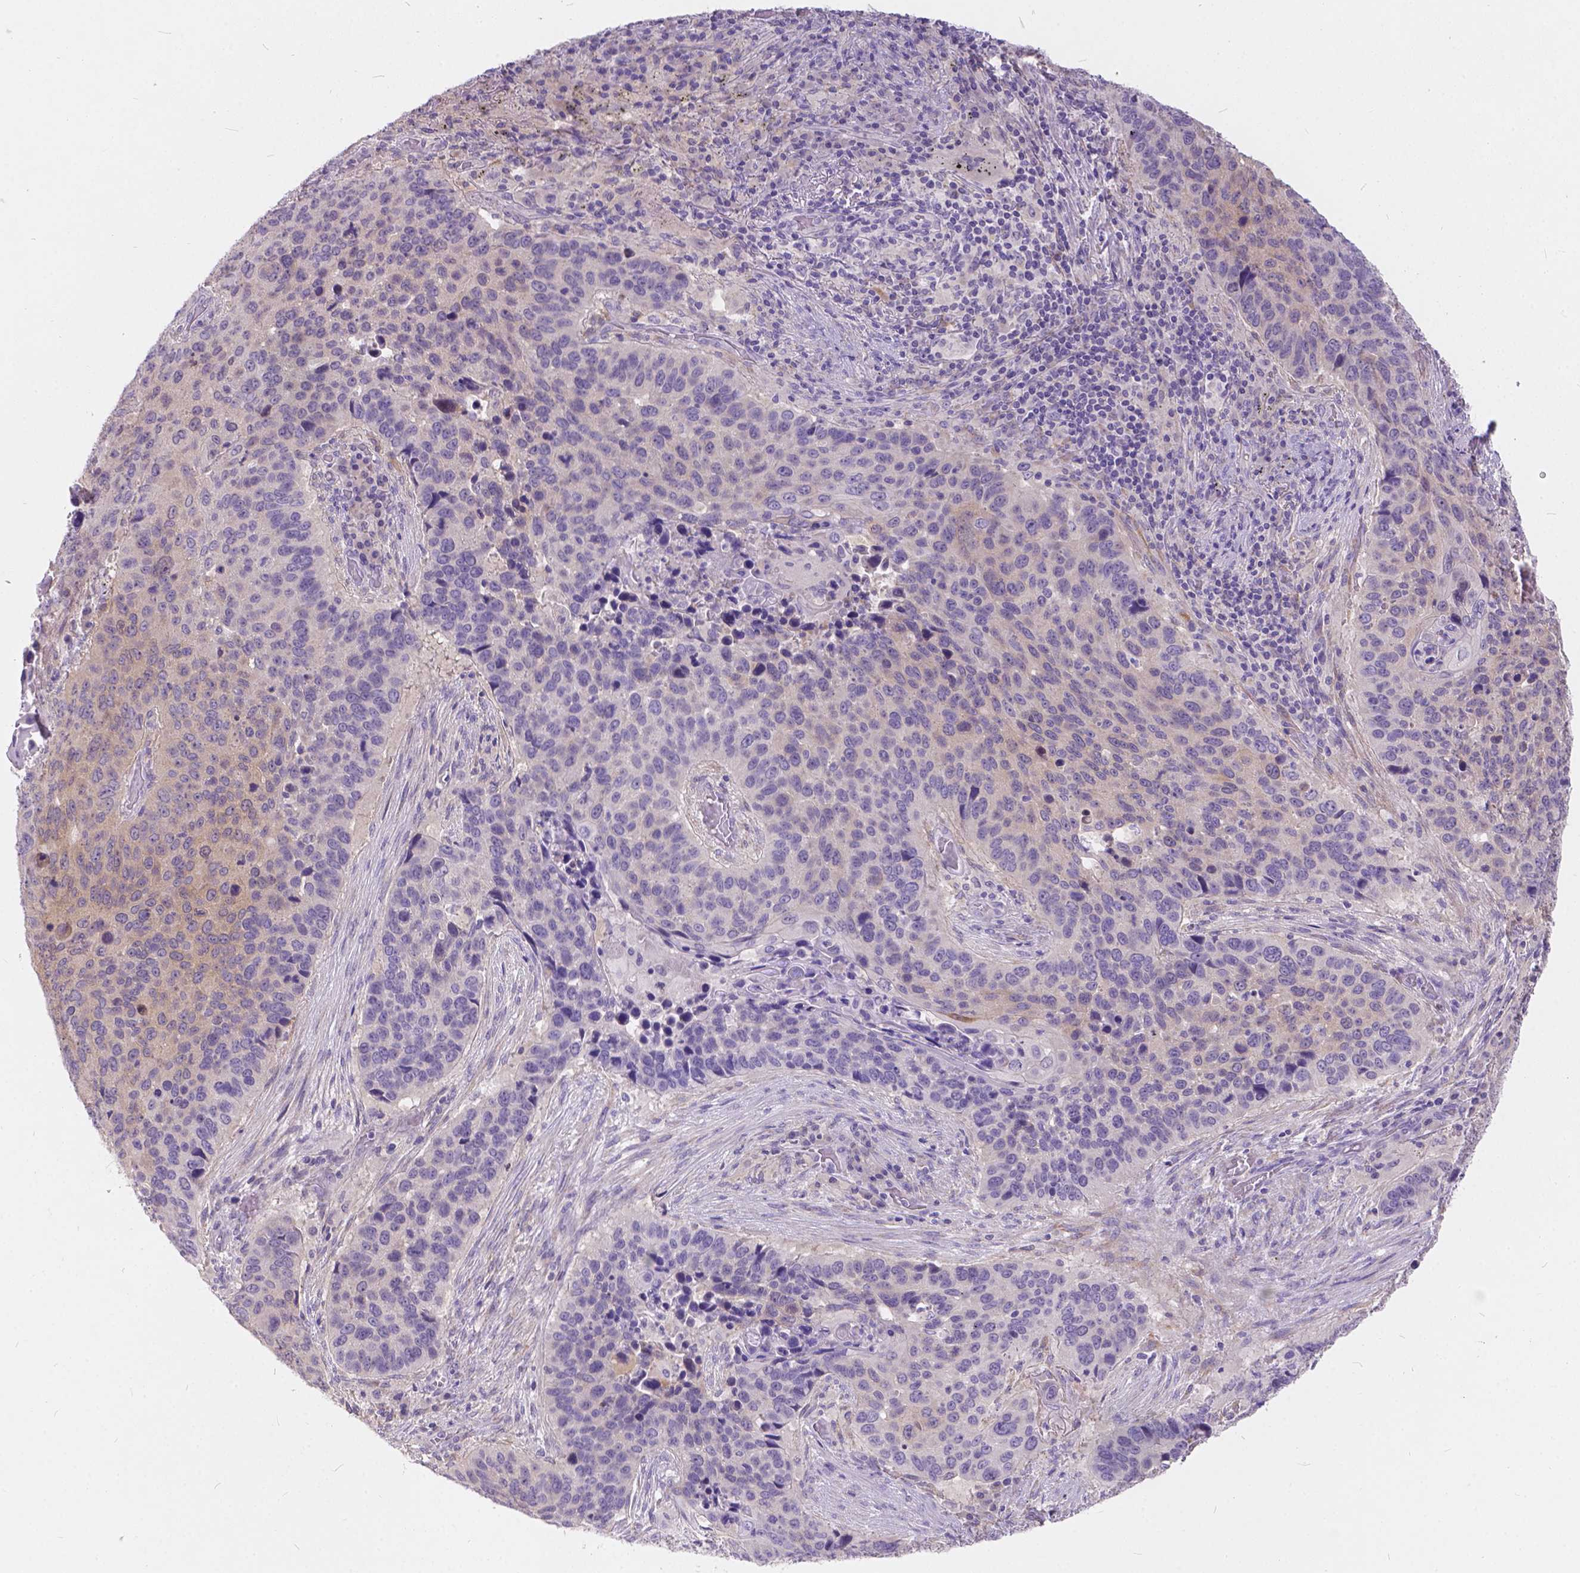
{"staining": {"intensity": "weak", "quantity": "<25%", "location": "cytoplasmic/membranous"}, "tissue": "lung cancer", "cell_type": "Tumor cells", "image_type": "cancer", "snomed": [{"axis": "morphology", "description": "Squamous cell carcinoma, NOS"}, {"axis": "topography", "description": "Lung"}], "caption": "Lung cancer (squamous cell carcinoma) was stained to show a protein in brown. There is no significant positivity in tumor cells. The staining was performed using DAB to visualize the protein expression in brown, while the nuclei were stained in blue with hematoxylin (Magnification: 20x).", "gene": "PEX11G", "patient": {"sex": "male", "age": 68}}